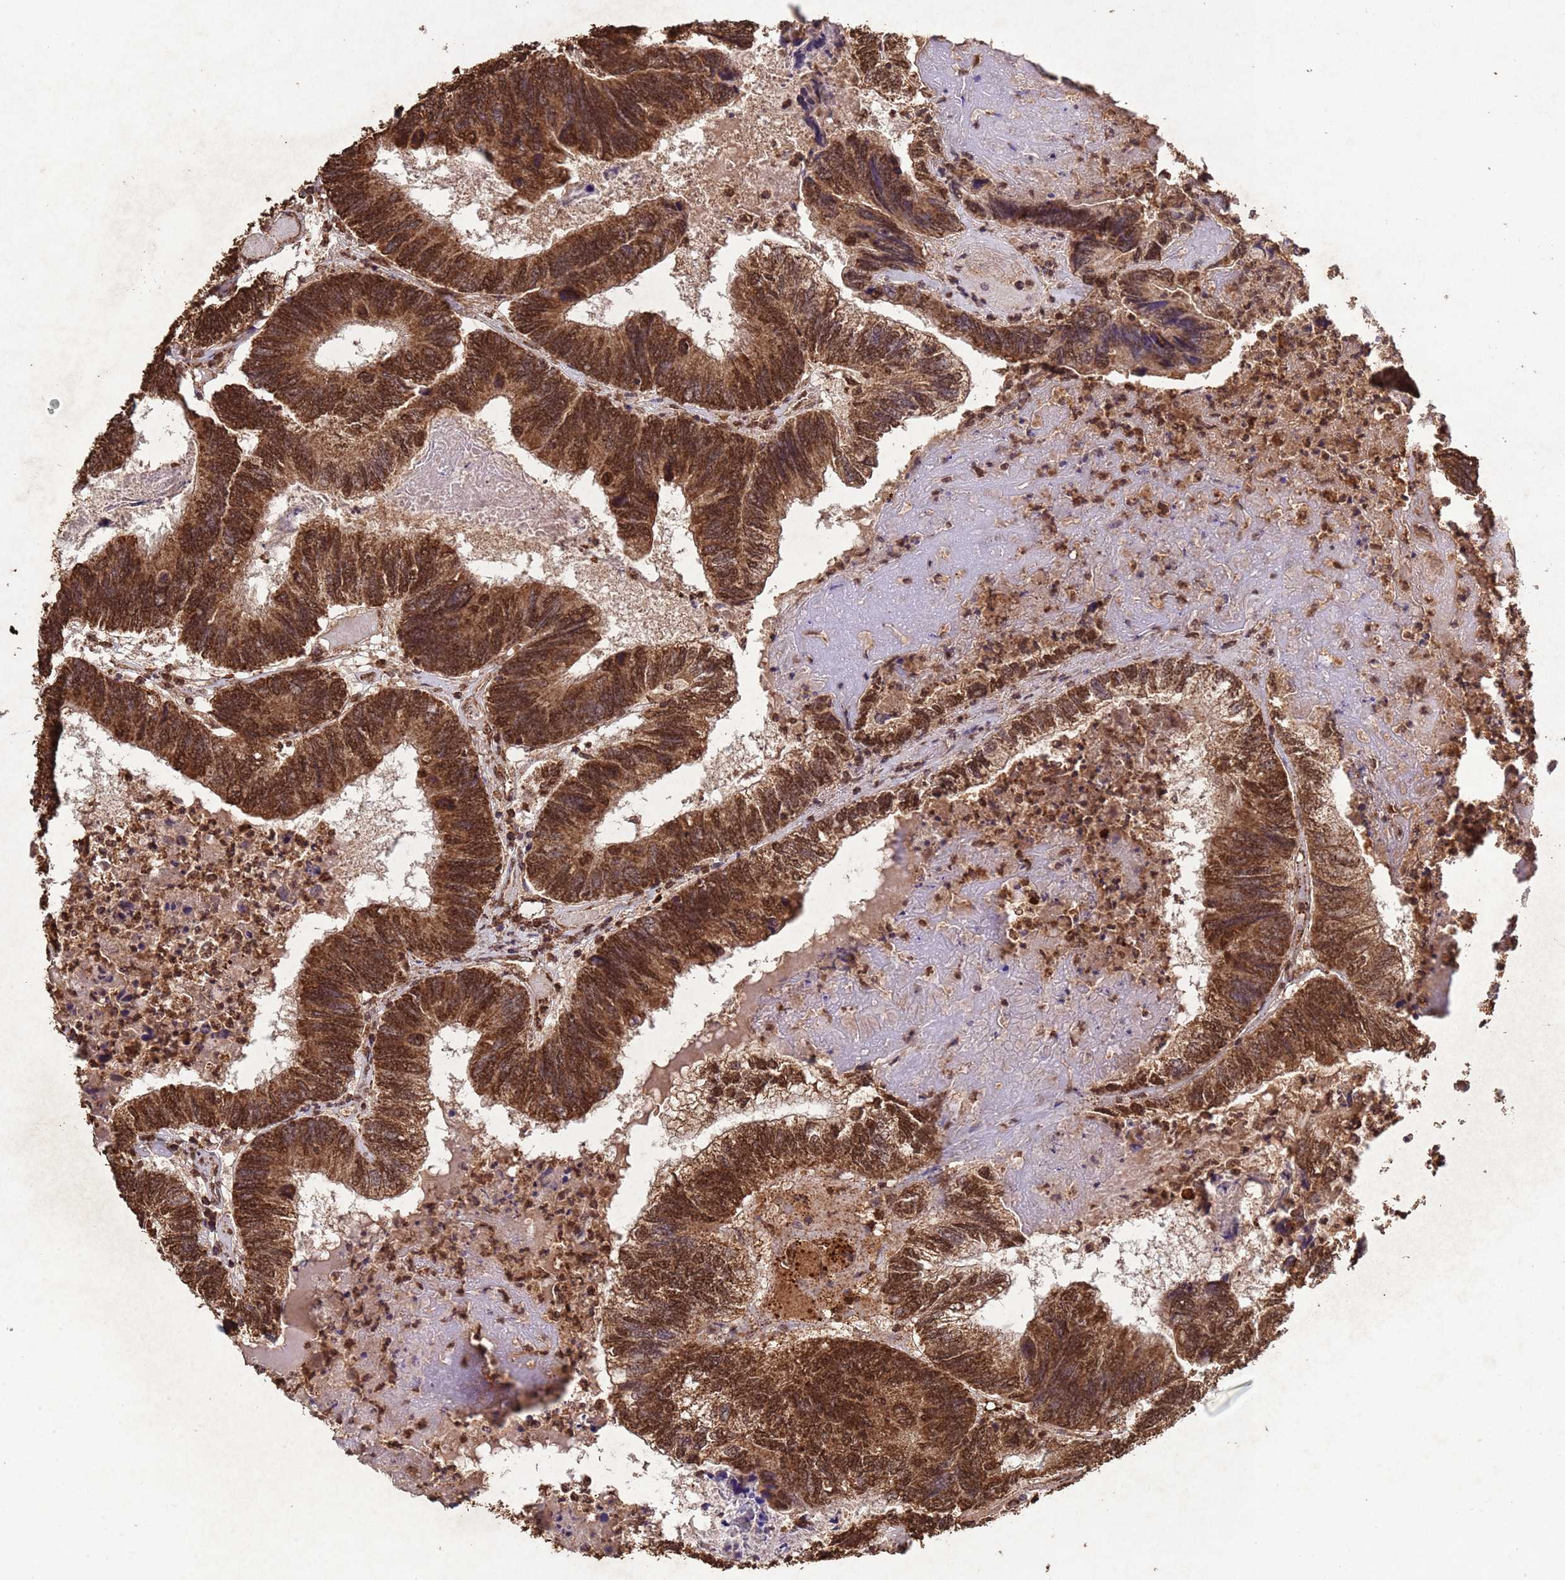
{"staining": {"intensity": "moderate", "quantity": ">75%", "location": "cytoplasmic/membranous,nuclear"}, "tissue": "colorectal cancer", "cell_type": "Tumor cells", "image_type": "cancer", "snomed": [{"axis": "morphology", "description": "Adenocarcinoma, NOS"}, {"axis": "topography", "description": "Colon"}], "caption": "Immunohistochemical staining of colorectal cancer displays medium levels of moderate cytoplasmic/membranous and nuclear expression in approximately >75% of tumor cells.", "gene": "HDAC10", "patient": {"sex": "female", "age": 67}}